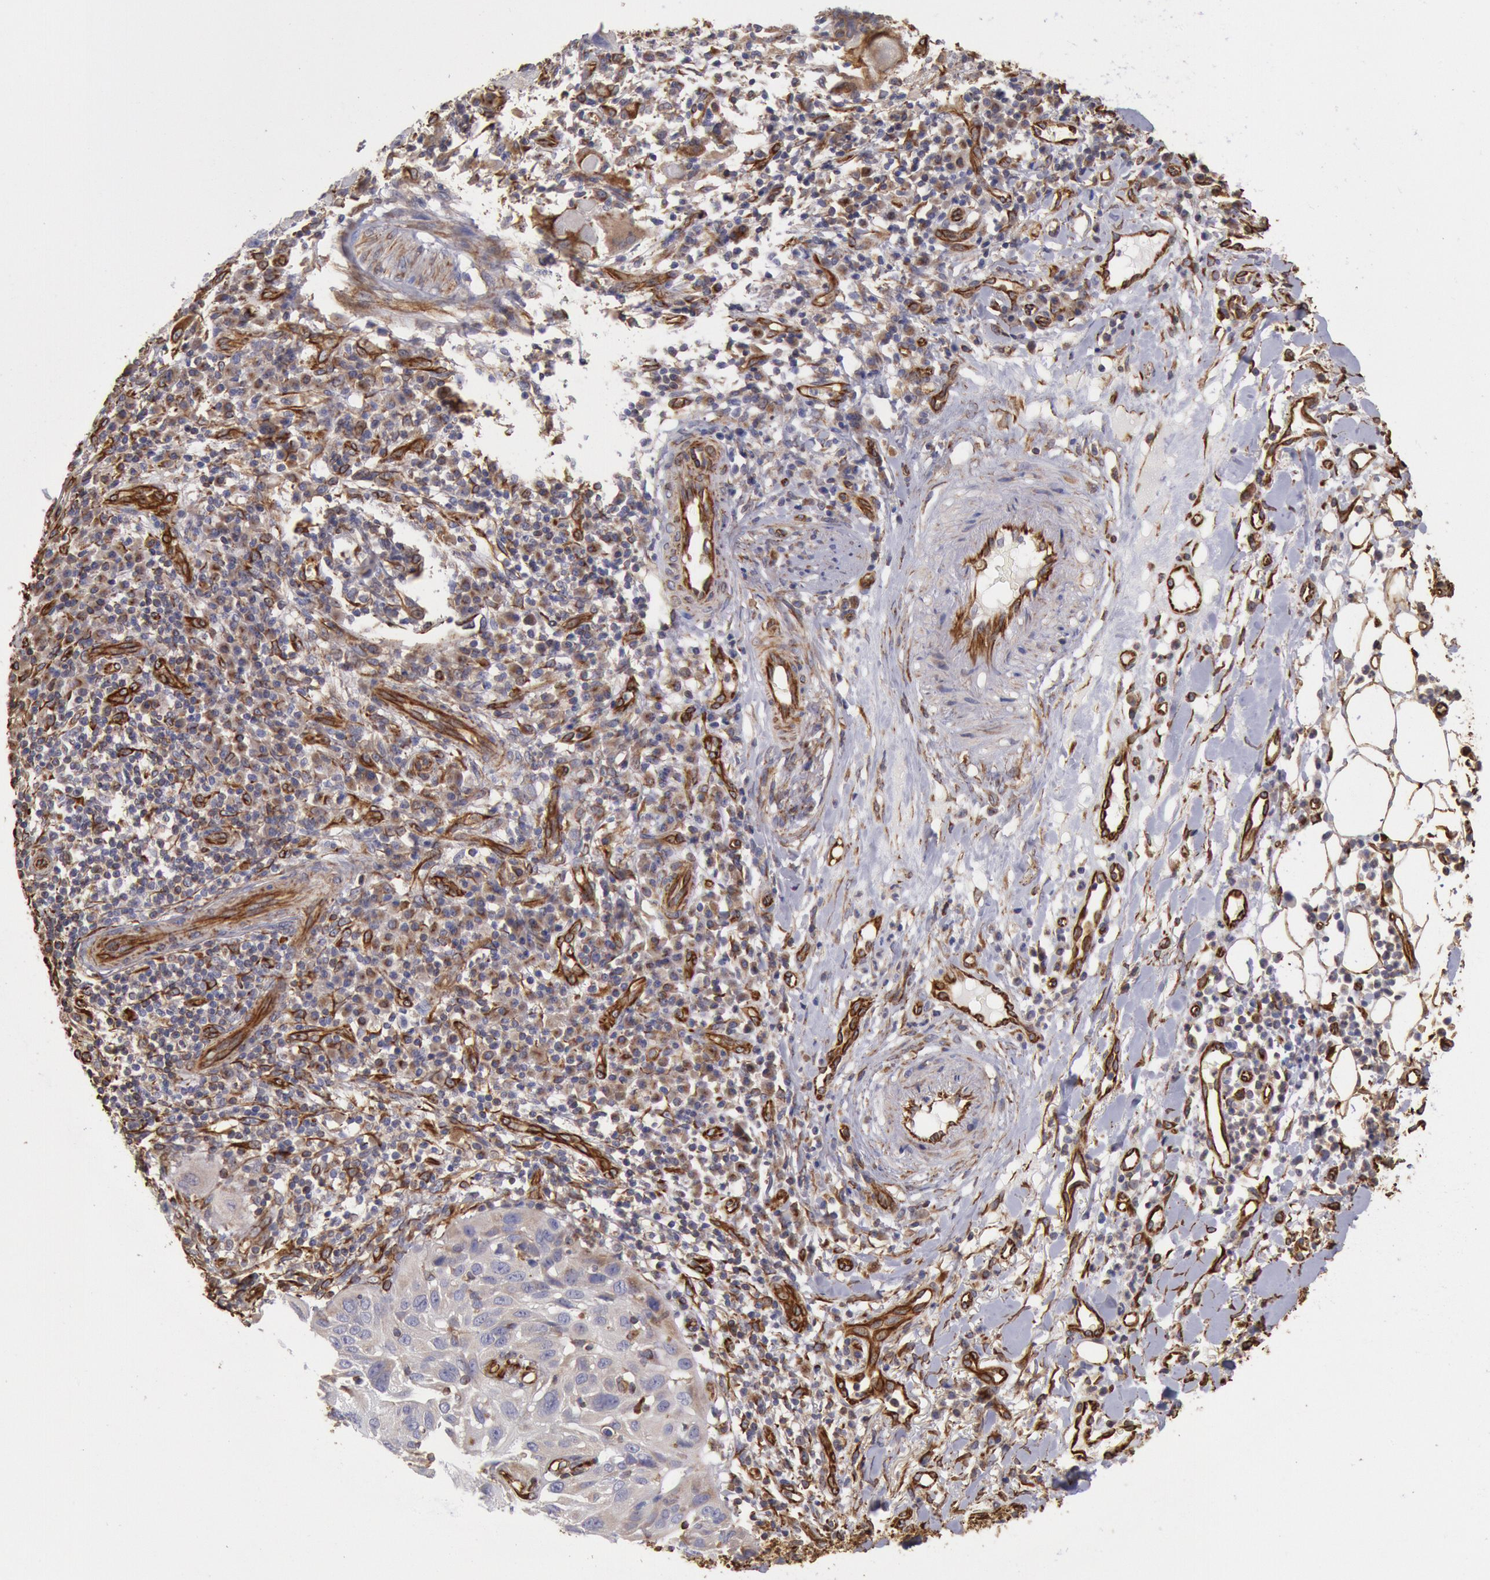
{"staining": {"intensity": "weak", "quantity": "<25%", "location": "cytoplasmic/membranous"}, "tissue": "skin cancer", "cell_type": "Tumor cells", "image_type": "cancer", "snomed": [{"axis": "morphology", "description": "Squamous cell carcinoma, NOS"}, {"axis": "topography", "description": "Skin"}], "caption": "High magnification brightfield microscopy of squamous cell carcinoma (skin) stained with DAB (3,3'-diaminobenzidine) (brown) and counterstained with hematoxylin (blue): tumor cells show no significant positivity.", "gene": "RNF139", "patient": {"sex": "female", "age": 89}}